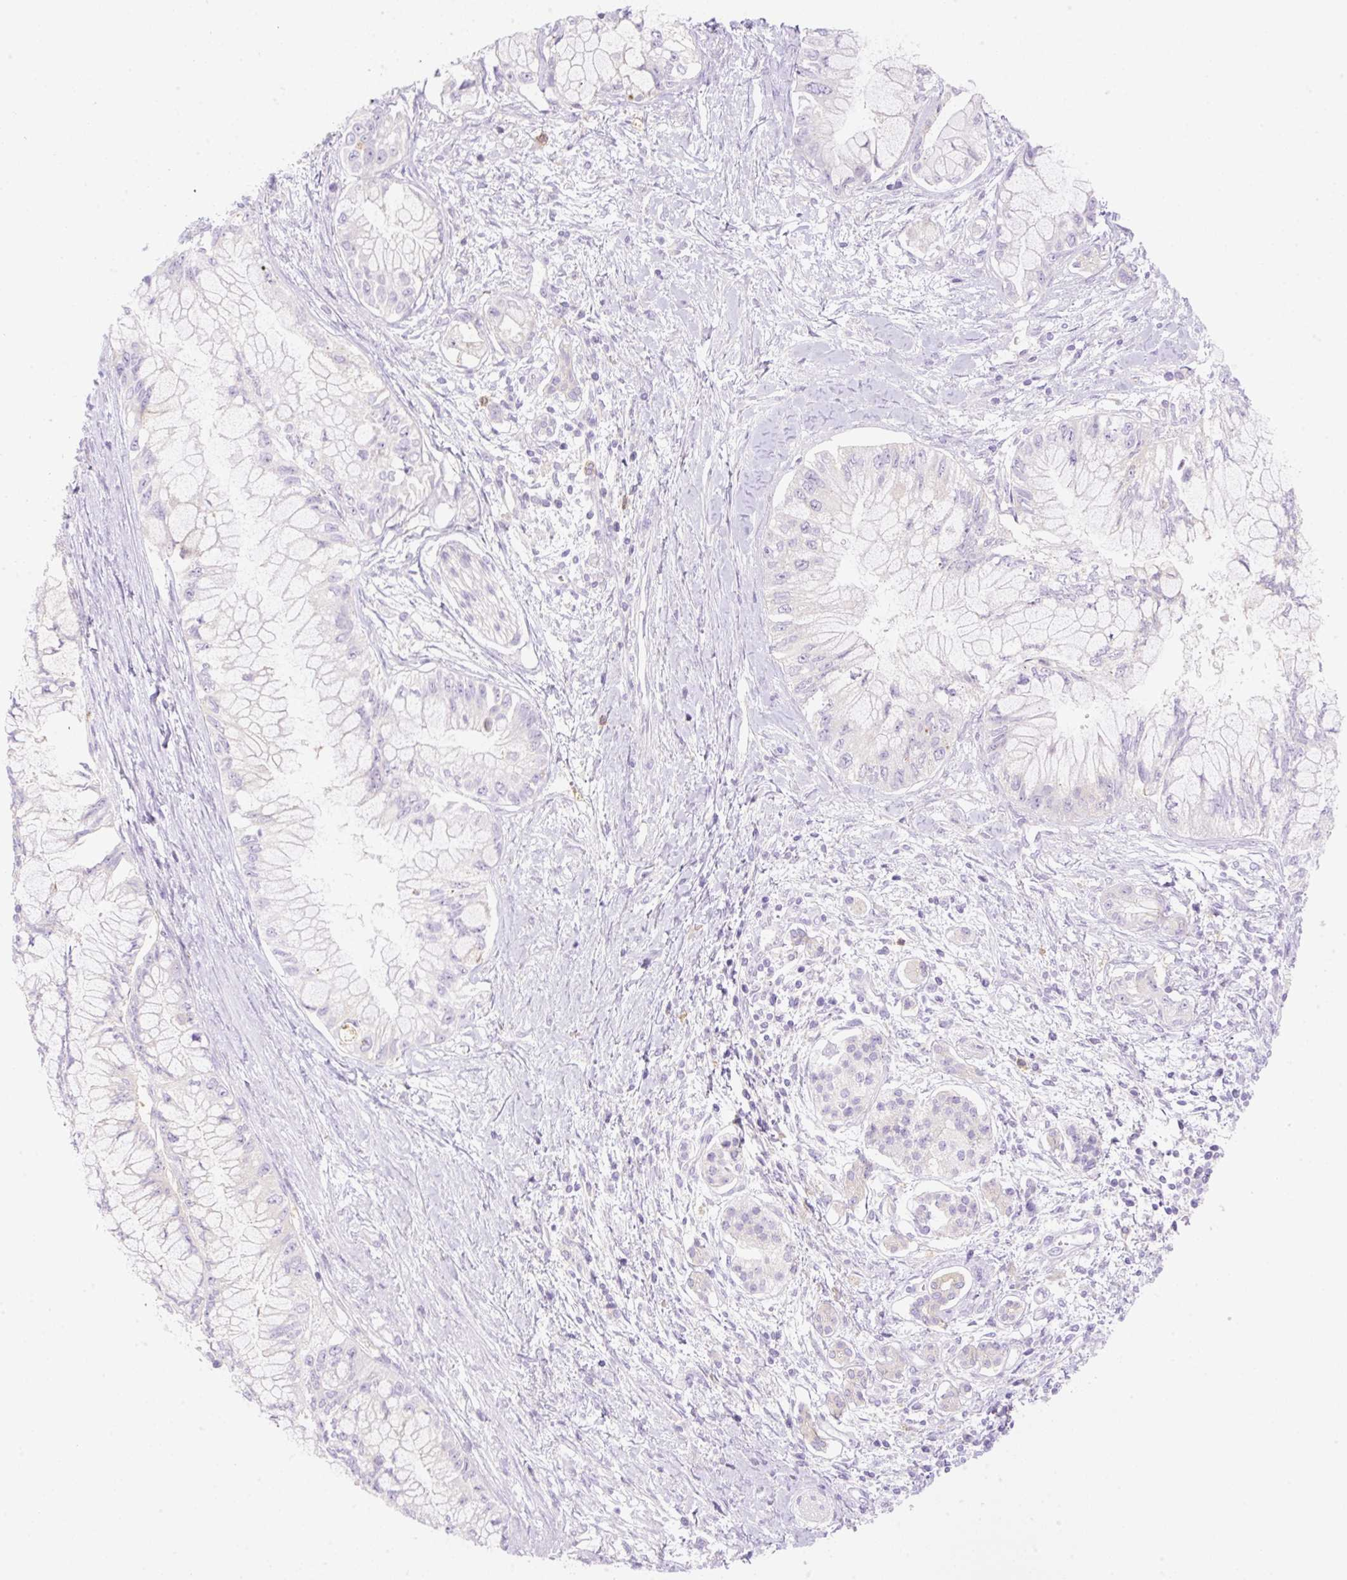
{"staining": {"intensity": "negative", "quantity": "none", "location": "none"}, "tissue": "pancreatic cancer", "cell_type": "Tumor cells", "image_type": "cancer", "snomed": [{"axis": "morphology", "description": "Adenocarcinoma, NOS"}, {"axis": "topography", "description": "Pancreas"}], "caption": "Tumor cells show no significant protein staining in pancreatic adenocarcinoma.", "gene": "DENND5A", "patient": {"sex": "male", "age": 48}}